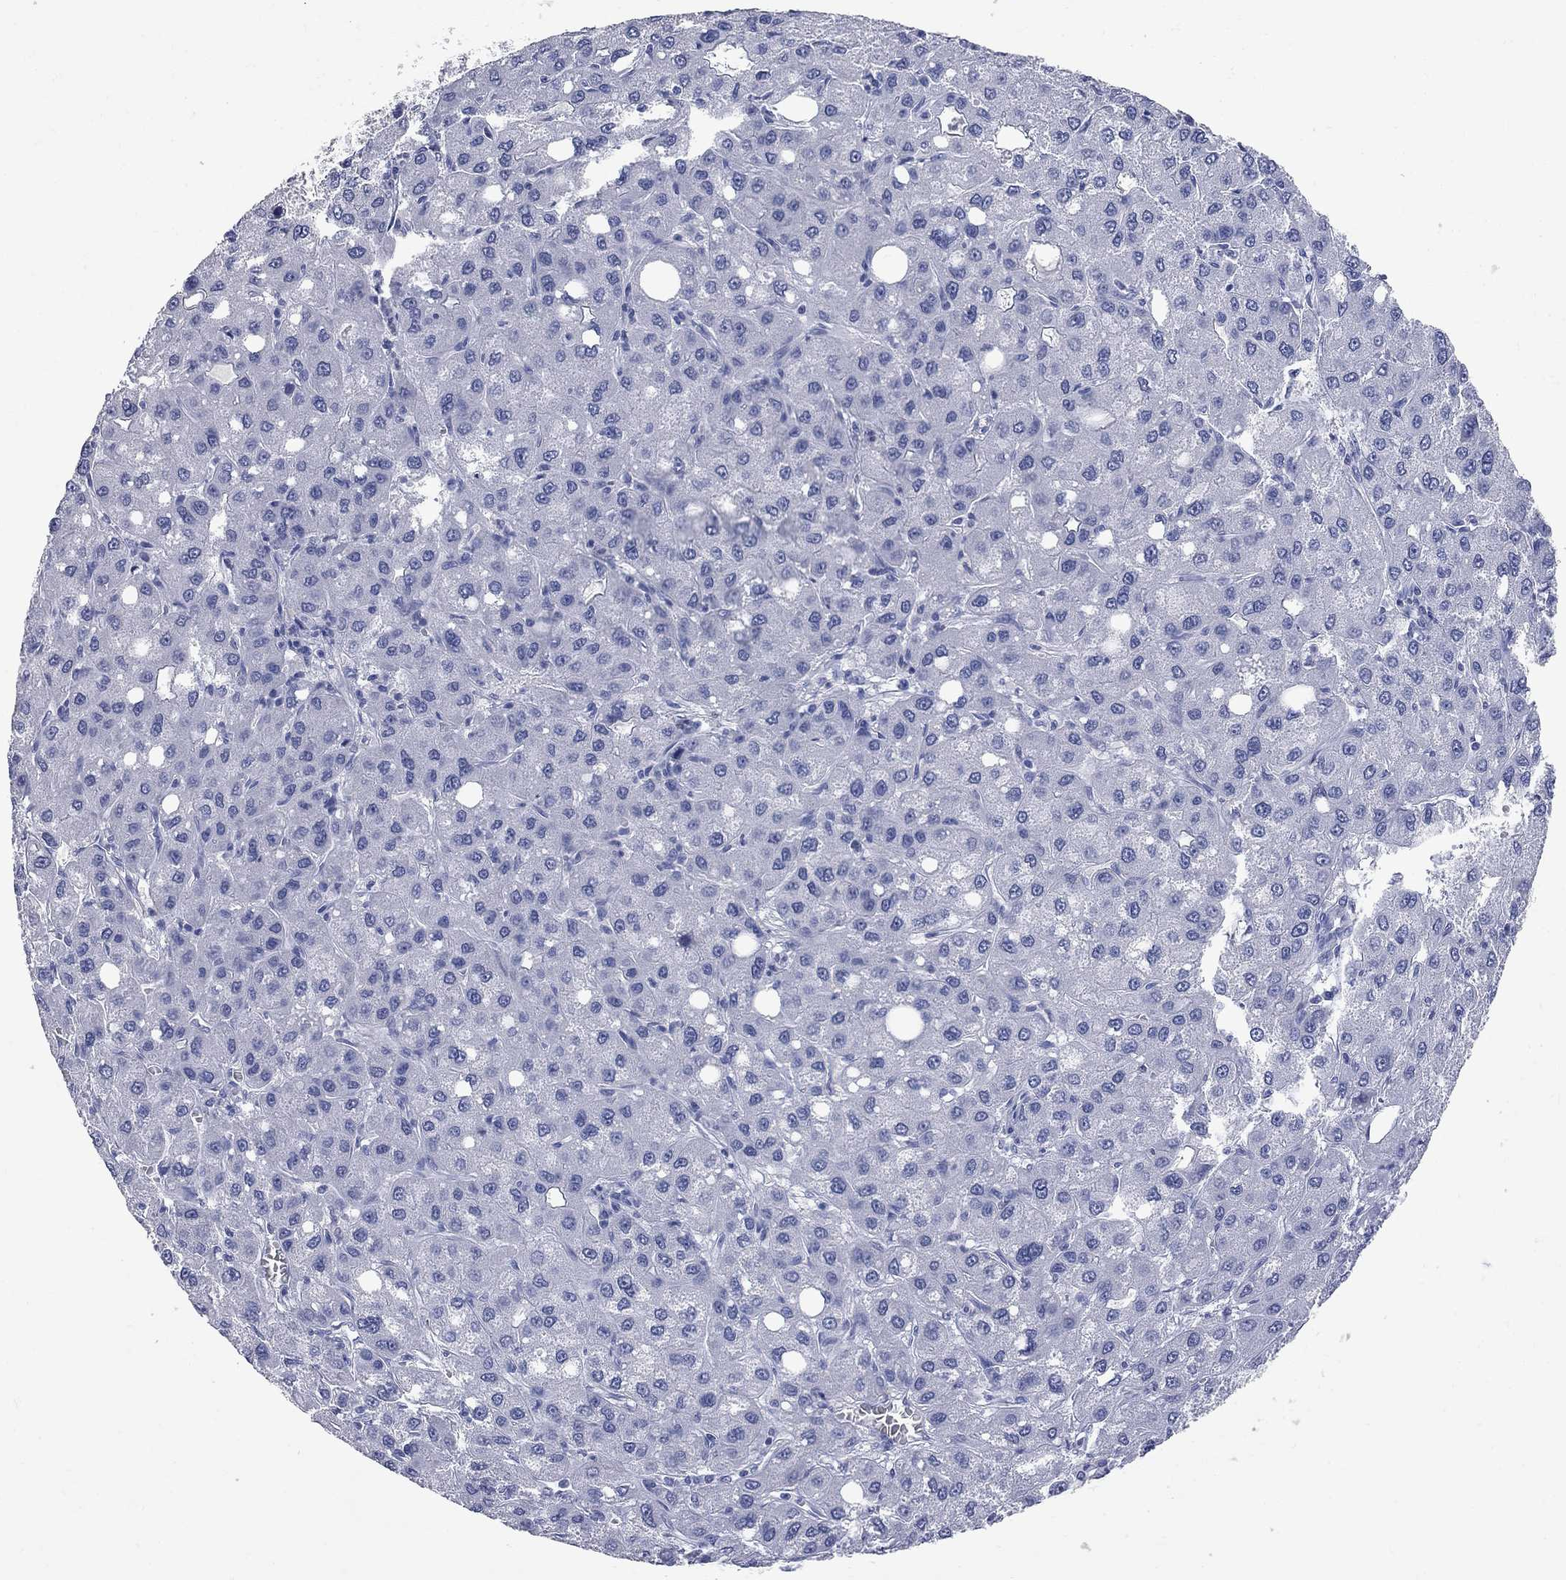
{"staining": {"intensity": "negative", "quantity": "none", "location": "none"}, "tissue": "liver cancer", "cell_type": "Tumor cells", "image_type": "cancer", "snomed": [{"axis": "morphology", "description": "Carcinoma, Hepatocellular, NOS"}, {"axis": "topography", "description": "Liver"}], "caption": "IHC photomicrograph of neoplastic tissue: liver cancer stained with DAB reveals no significant protein positivity in tumor cells.", "gene": "FAM221B", "patient": {"sex": "male", "age": 73}}